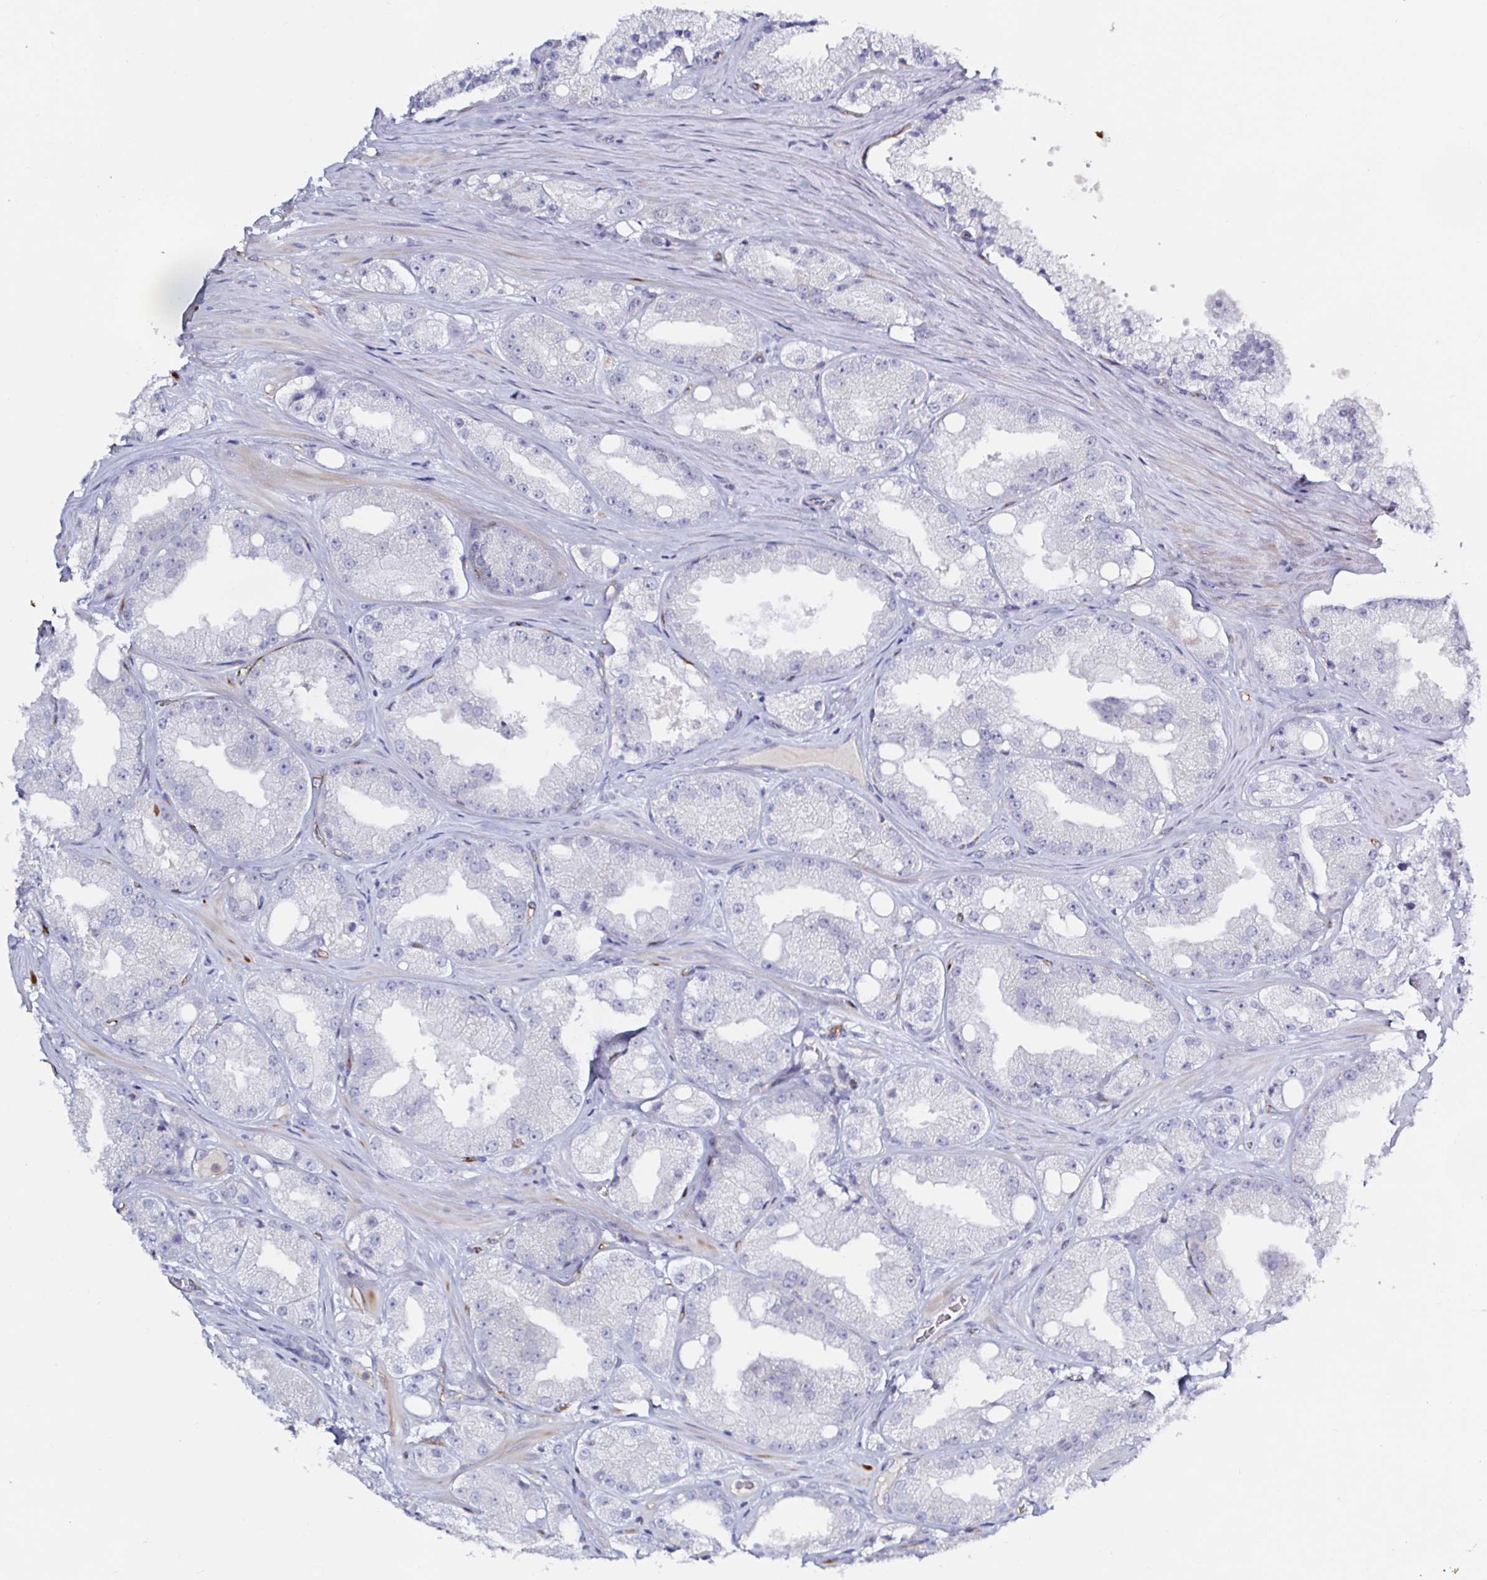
{"staining": {"intensity": "negative", "quantity": "none", "location": "none"}, "tissue": "prostate cancer", "cell_type": "Tumor cells", "image_type": "cancer", "snomed": [{"axis": "morphology", "description": "Adenocarcinoma, High grade"}, {"axis": "topography", "description": "Prostate"}], "caption": "An image of prostate cancer (adenocarcinoma (high-grade)) stained for a protein demonstrates no brown staining in tumor cells.", "gene": "ACSBG2", "patient": {"sex": "male", "age": 66}}